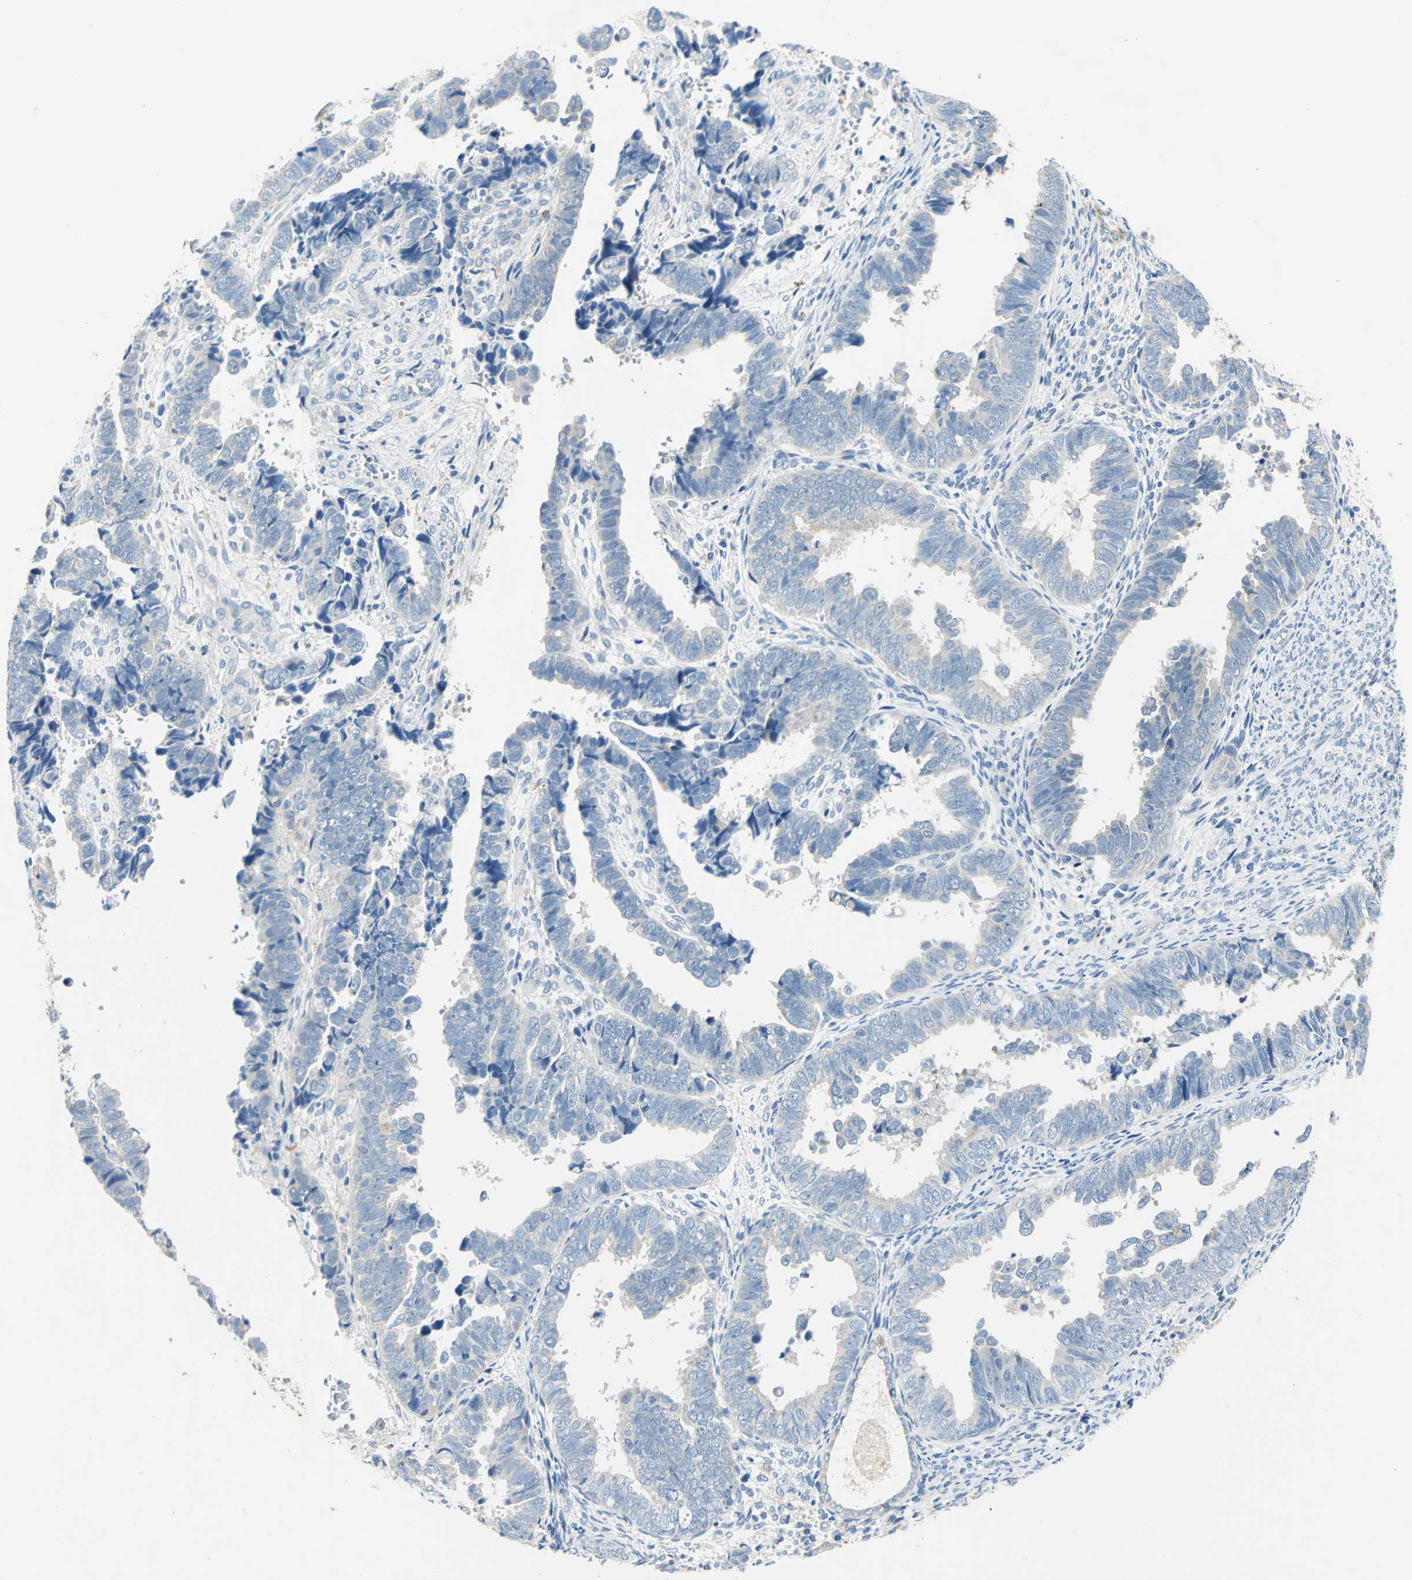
{"staining": {"intensity": "weak", "quantity": "25%-75%", "location": "cytoplasmic/membranous"}, "tissue": "endometrial cancer", "cell_type": "Tumor cells", "image_type": "cancer", "snomed": [{"axis": "morphology", "description": "Adenocarcinoma, NOS"}, {"axis": "topography", "description": "Endometrium"}], "caption": "Tumor cells exhibit low levels of weak cytoplasmic/membranous staining in approximately 25%-75% of cells in adenocarcinoma (endometrial). (IHC, brightfield microscopy, high magnification).", "gene": "RASD2", "patient": {"sex": "female", "age": 75}}